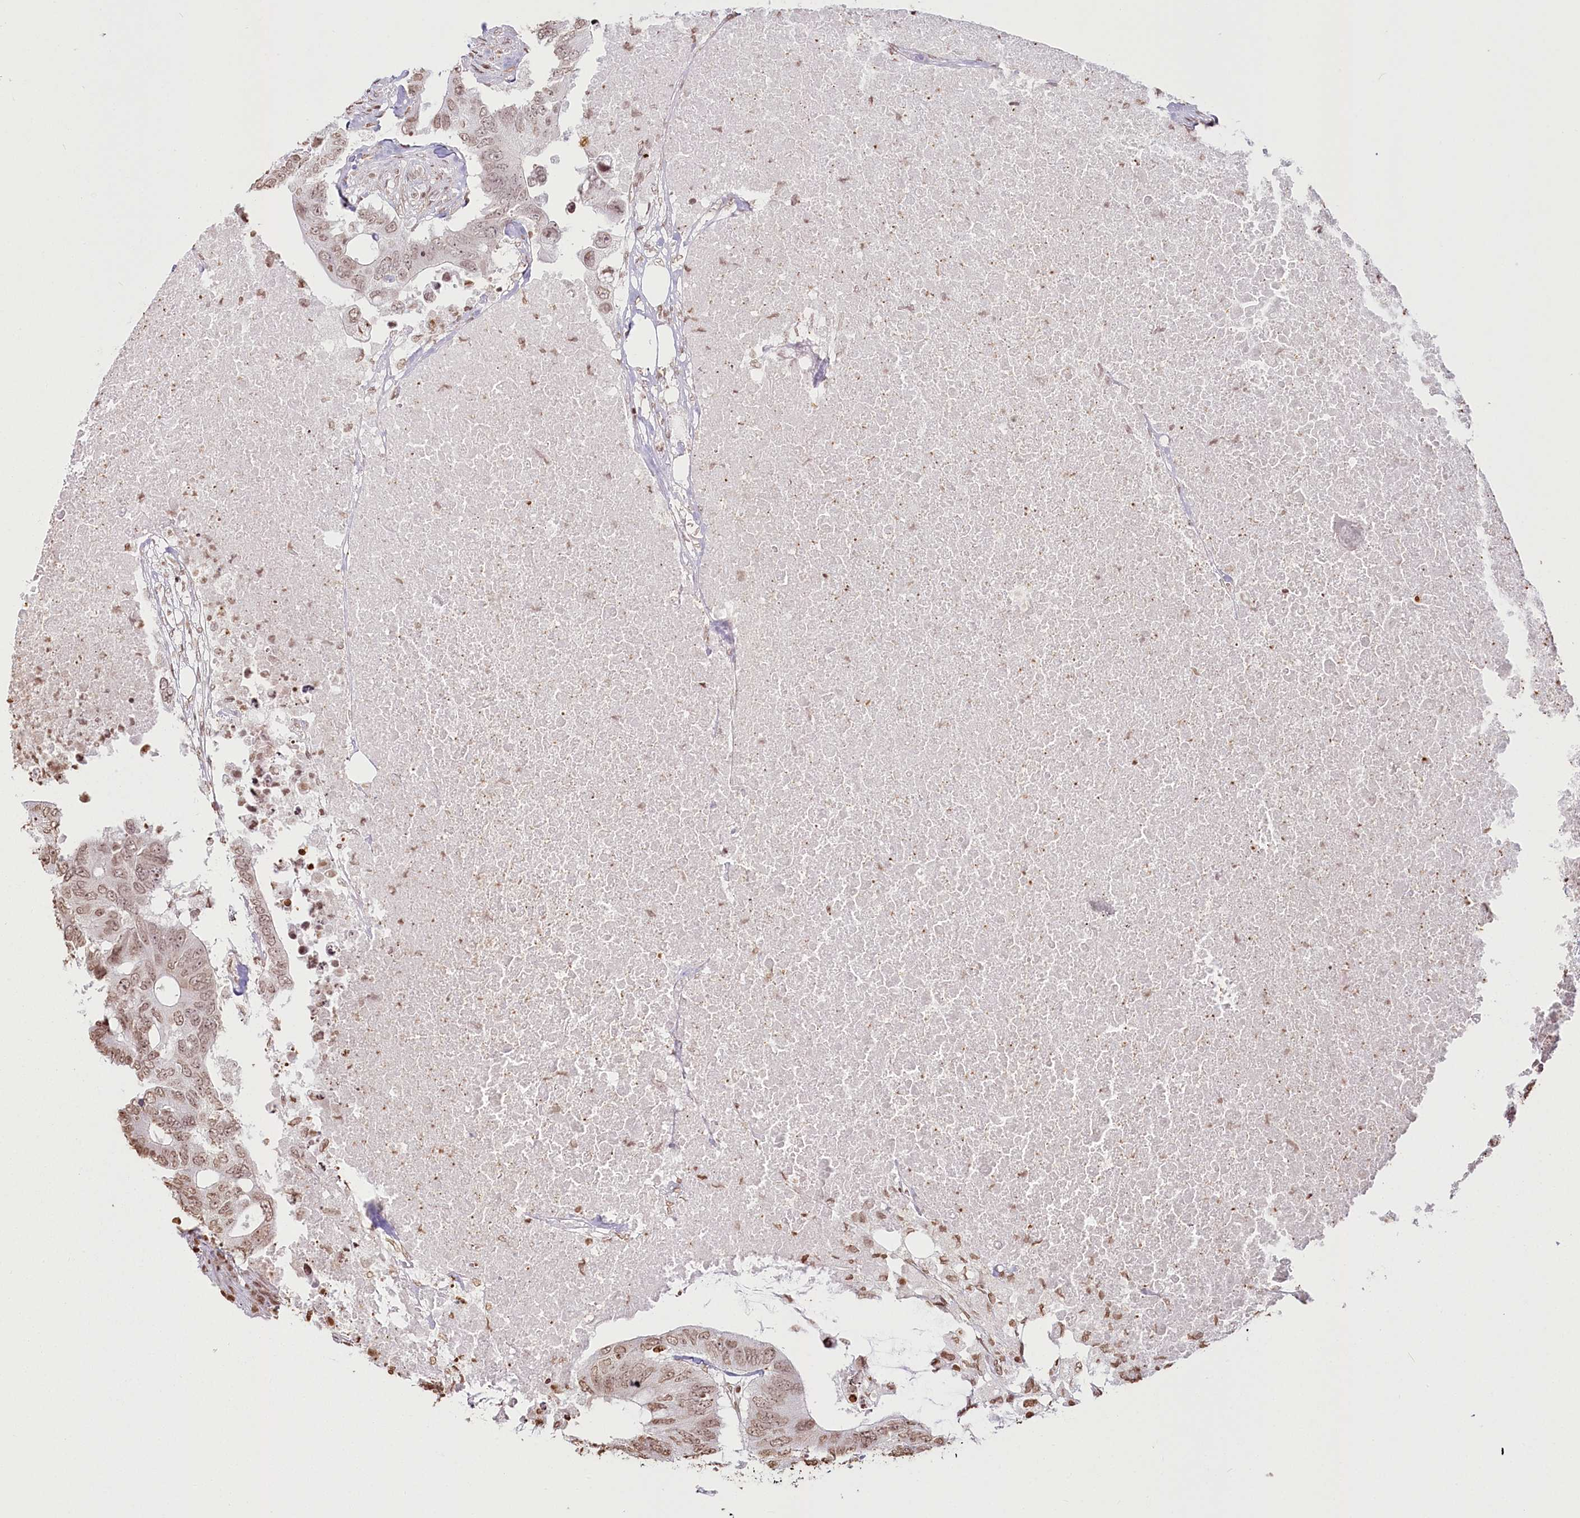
{"staining": {"intensity": "moderate", "quantity": "25%-75%", "location": "nuclear"}, "tissue": "colorectal cancer", "cell_type": "Tumor cells", "image_type": "cancer", "snomed": [{"axis": "morphology", "description": "Adenocarcinoma, NOS"}, {"axis": "topography", "description": "Colon"}], "caption": "A high-resolution image shows immunohistochemistry (IHC) staining of adenocarcinoma (colorectal), which reveals moderate nuclear staining in approximately 25%-75% of tumor cells. (DAB (3,3'-diaminobenzidine) IHC with brightfield microscopy, high magnification).", "gene": "FAM13A", "patient": {"sex": "male", "age": 71}}